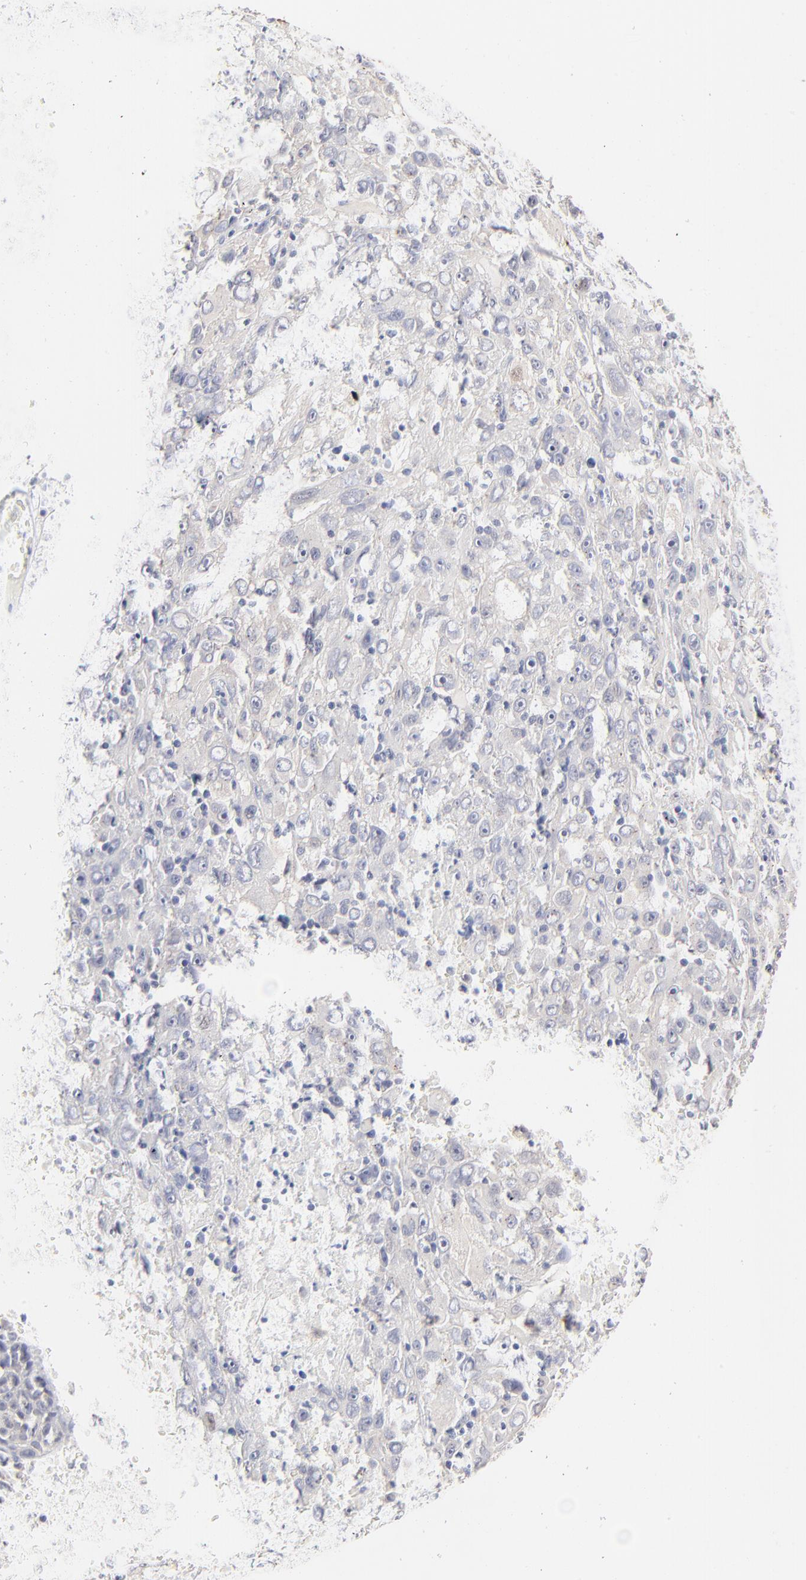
{"staining": {"intensity": "weak", "quantity": "25%-75%", "location": "cytoplasmic/membranous"}, "tissue": "melanoma", "cell_type": "Tumor cells", "image_type": "cancer", "snomed": [{"axis": "morphology", "description": "Malignant melanoma, Metastatic site"}, {"axis": "topography", "description": "Cerebral cortex"}], "caption": "Immunohistochemistry image of neoplastic tissue: melanoma stained using immunohistochemistry shows low levels of weak protein expression localized specifically in the cytoplasmic/membranous of tumor cells, appearing as a cytoplasmic/membranous brown color.", "gene": "DNAL4", "patient": {"sex": "female", "age": 52}}